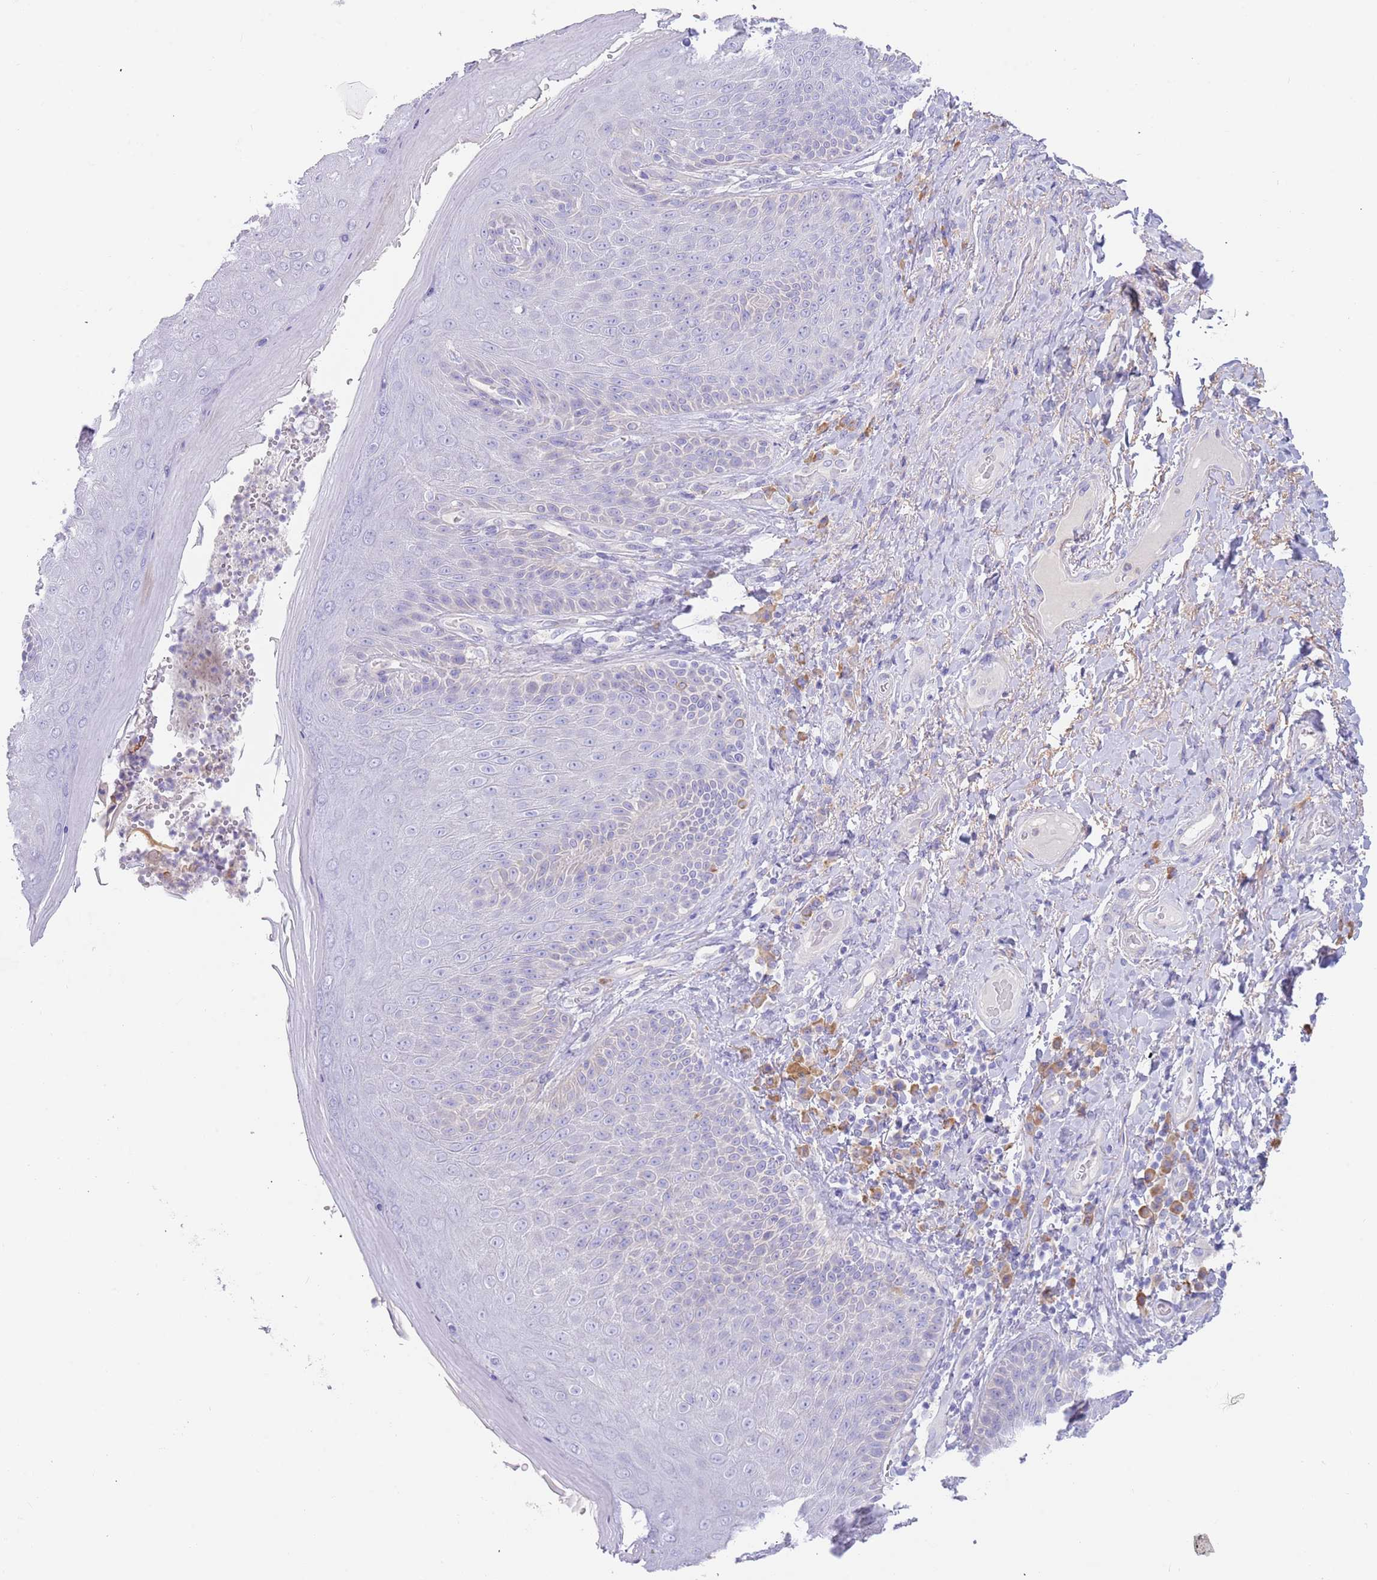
{"staining": {"intensity": "weak", "quantity": "<25%", "location": "cytoplasmic/membranous"}, "tissue": "skin", "cell_type": "Epidermal cells", "image_type": "normal", "snomed": [{"axis": "morphology", "description": "Normal tissue, NOS"}, {"axis": "topography", "description": "Anal"}], "caption": "DAB immunohistochemical staining of benign human skin demonstrates no significant positivity in epidermal cells.", "gene": "CCDC149", "patient": {"sex": "female", "age": 89}}